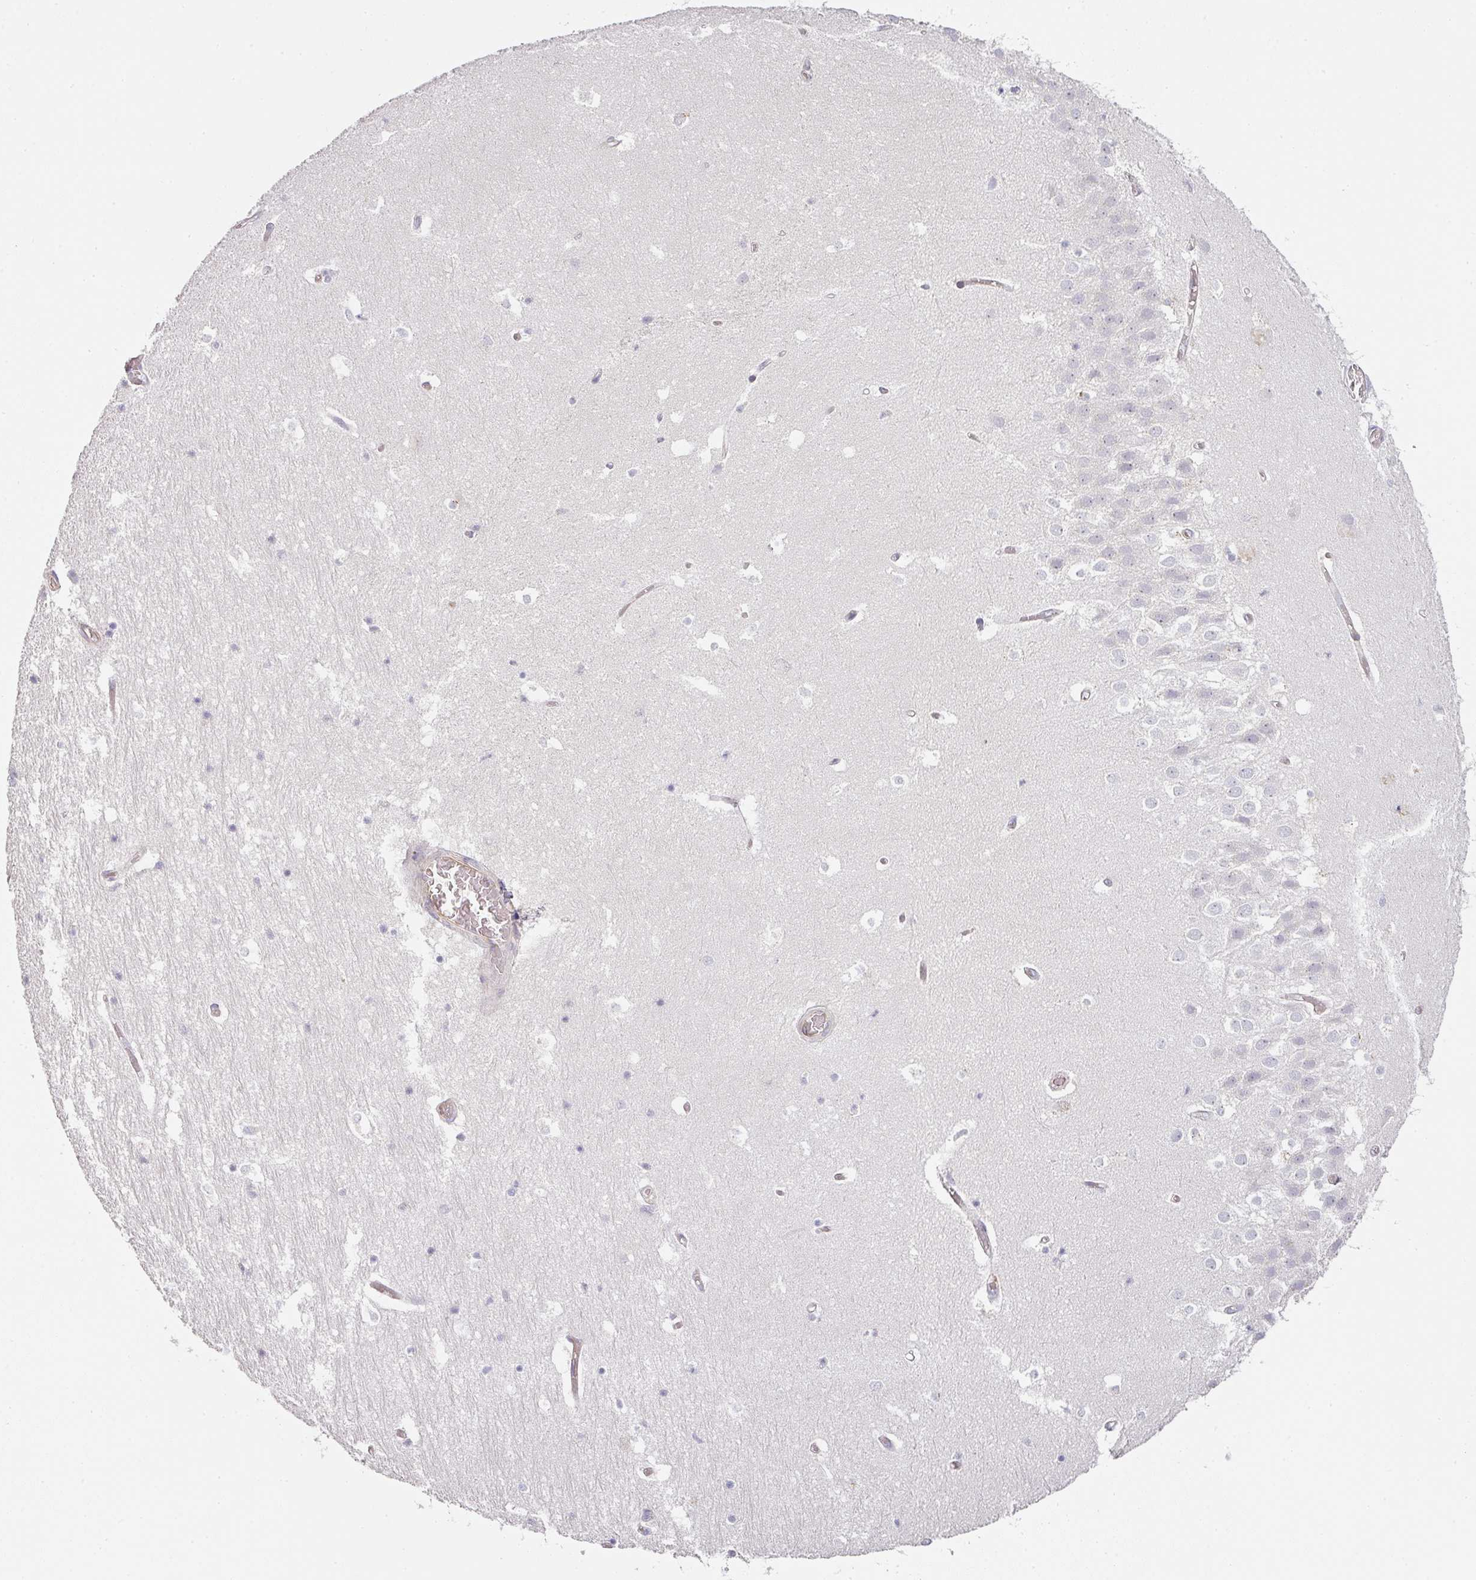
{"staining": {"intensity": "negative", "quantity": "none", "location": "none"}, "tissue": "hippocampus", "cell_type": "Glial cells", "image_type": "normal", "snomed": [{"axis": "morphology", "description": "Normal tissue, NOS"}, {"axis": "topography", "description": "Hippocampus"}], "caption": "High magnification brightfield microscopy of unremarkable hippocampus stained with DAB (brown) and counterstained with hematoxylin (blue): glial cells show no significant positivity.", "gene": "ATP8B2", "patient": {"sex": "female", "age": 52}}